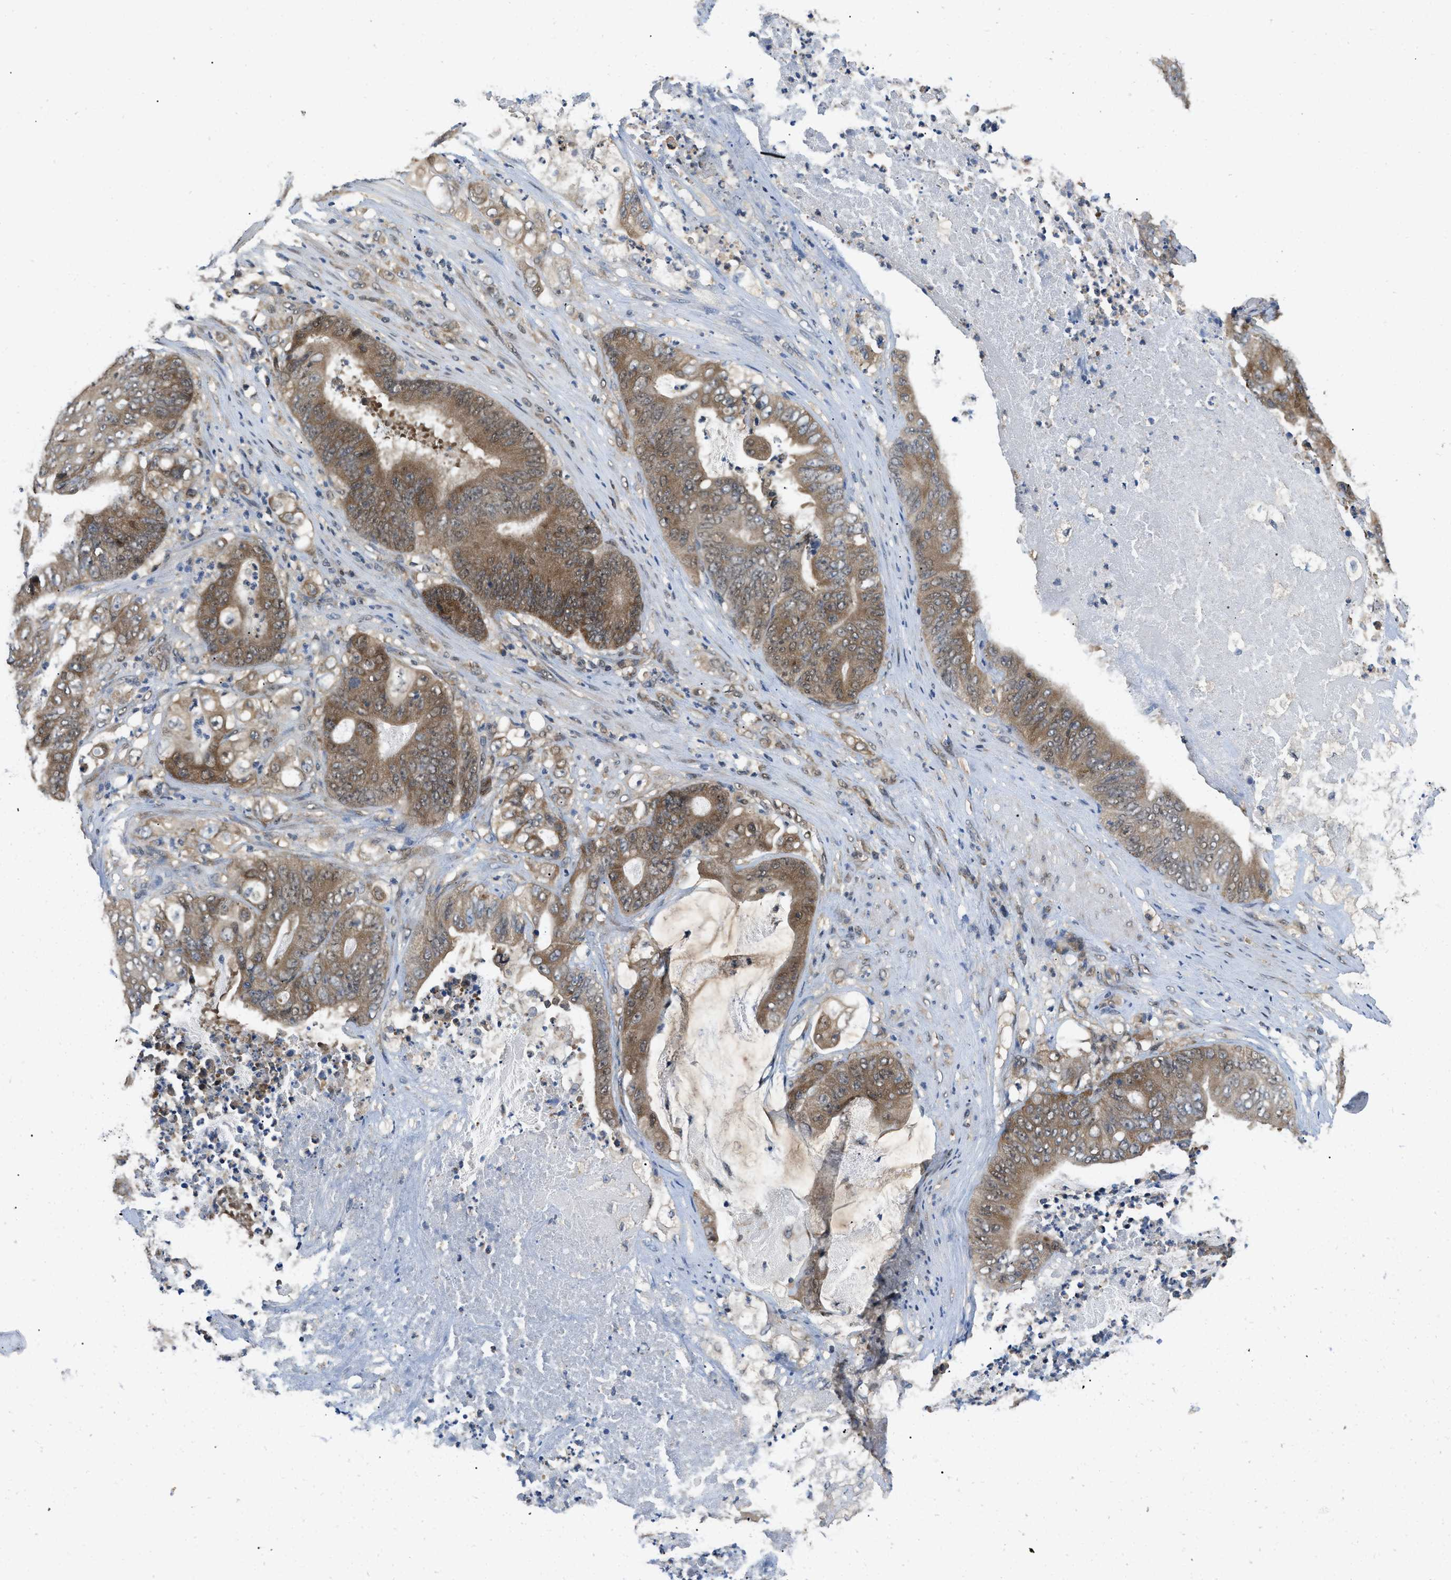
{"staining": {"intensity": "moderate", "quantity": ">75%", "location": "cytoplasmic/membranous"}, "tissue": "stomach cancer", "cell_type": "Tumor cells", "image_type": "cancer", "snomed": [{"axis": "morphology", "description": "Adenocarcinoma, NOS"}, {"axis": "topography", "description": "Stomach"}], "caption": "Tumor cells demonstrate medium levels of moderate cytoplasmic/membranous expression in approximately >75% of cells in human stomach cancer (adenocarcinoma). The staining is performed using DAB brown chromogen to label protein expression. The nuclei are counter-stained blue using hematoxylin.", "gene": "ATF7IP", "patient": {"sex": "female", "age": 73}}